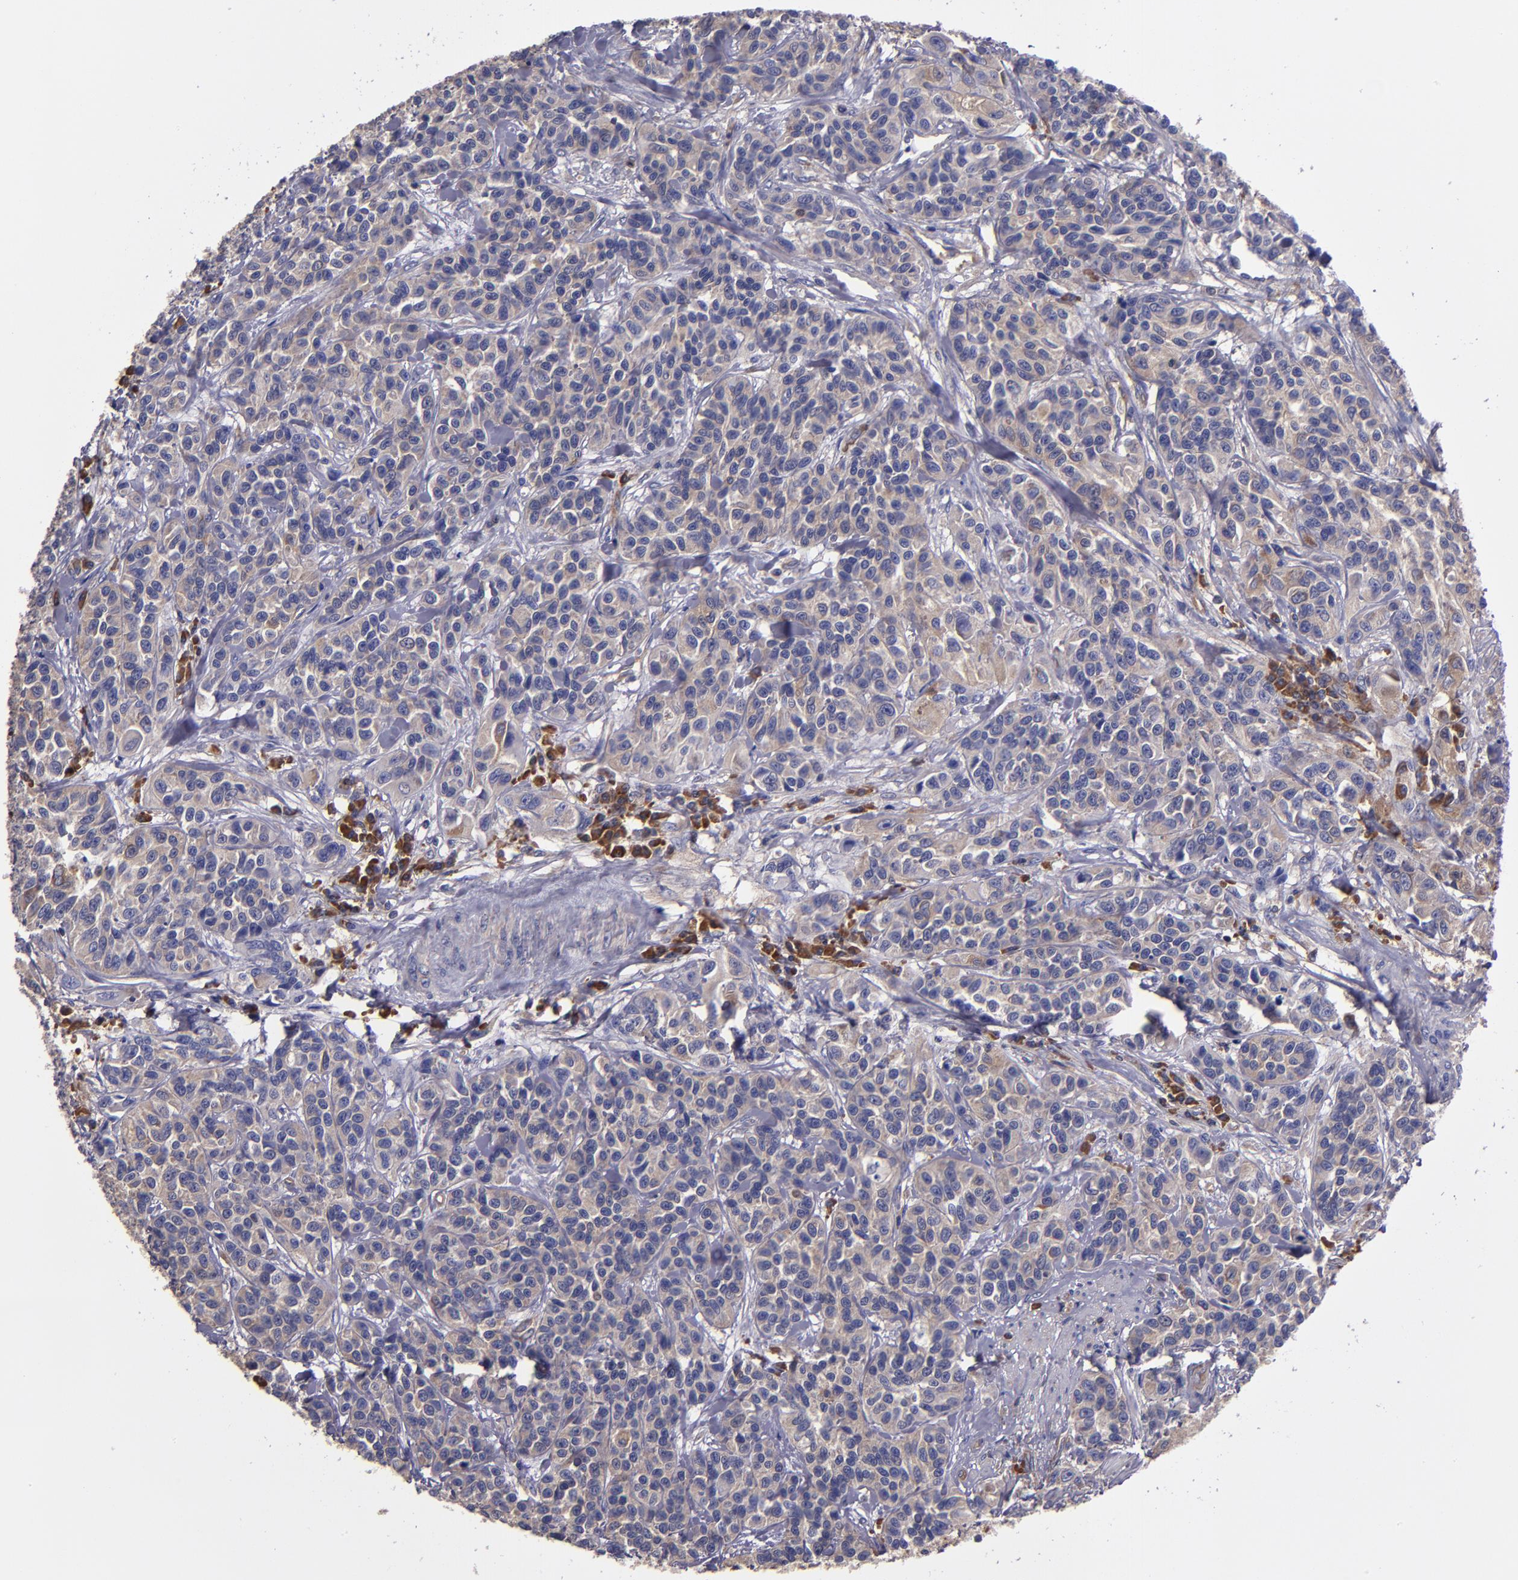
{"staining": {"intensity": "weak", "quantity": ">75%", "location": "cytoplasmic/membranous"}, "tissue": "urothelial cancer", "cell_type": "Tumor cells", "image_type": "cancer", "snomed": [{"axis": "morphology", "description": "Urothelial carcinoma, High grade"}, {"axis": "topography", "description": "Urinary bladder"}], "caption": "High-magnification brightfield microscopy of urothelial cancer stained with DAB (3,3'-diaminobenzidine) (brown) and counterstained with hematoxylin (blue). tumor cells exhibit weak cytoplasmic/membranous staining is appreciated in about>75% of cells. The staining was performed using DAB, with brown indicating positive protein expression. Nuclei are stained blue with hematoxylin.", "gene": "CARS1", "patient": {"sex": "female", "age": 81}}